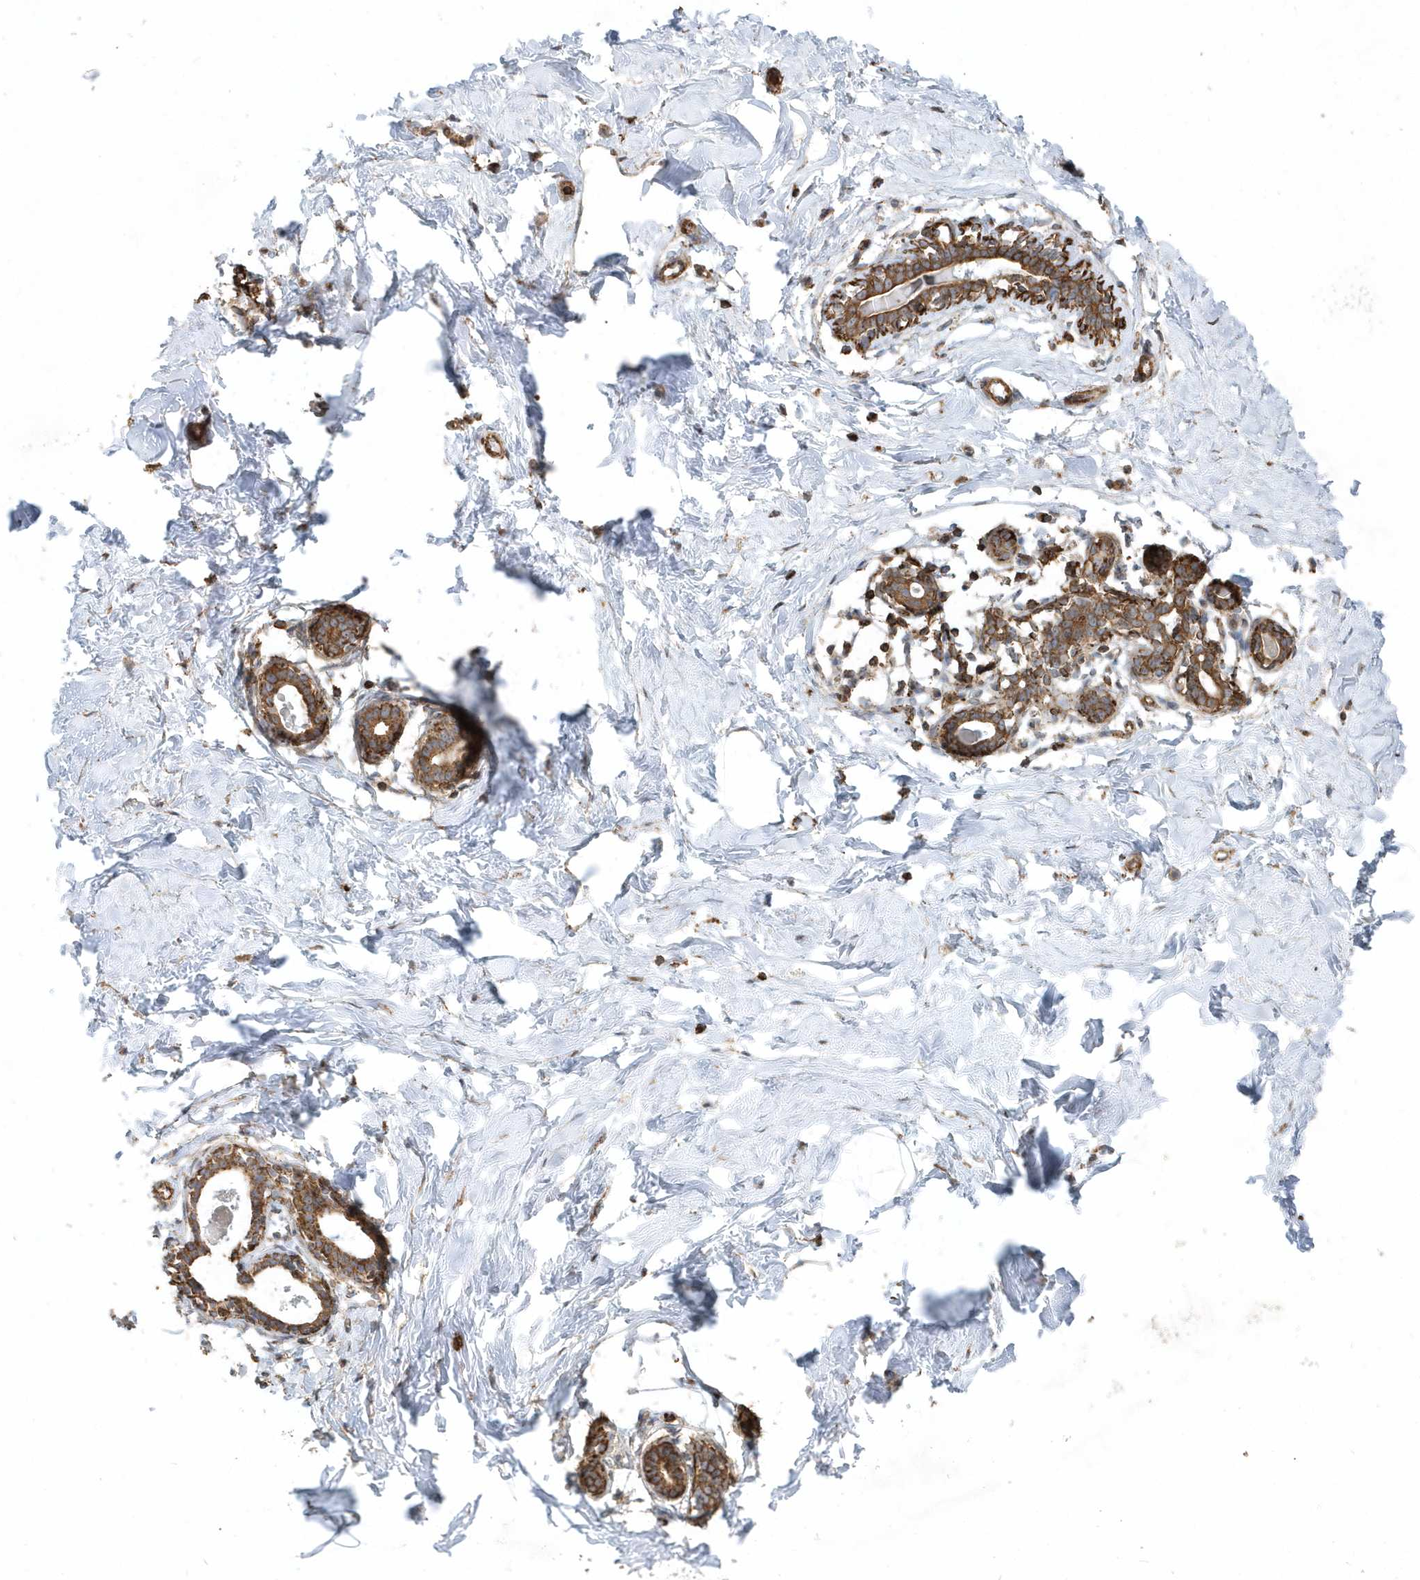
{"staining": {"intensity": "negative", "quantity": "none", "location": "none"}, "tissue": "breast", "cell_type": "Adipocytes", "image_type": "normal", "snomed": [{"axis": "morphology", "description": "Normal tissue, NOS"}, {"axis": "morphology", "description": "Adenoma, NOS"}, {"axis": "topography", "description": "Breast"}], "caption": "This is an IHC histopathology image of benign breast. There is no staining in adipocytes.", "gene": "MMUT", "patient": {"sex": "female", "age": 23}}